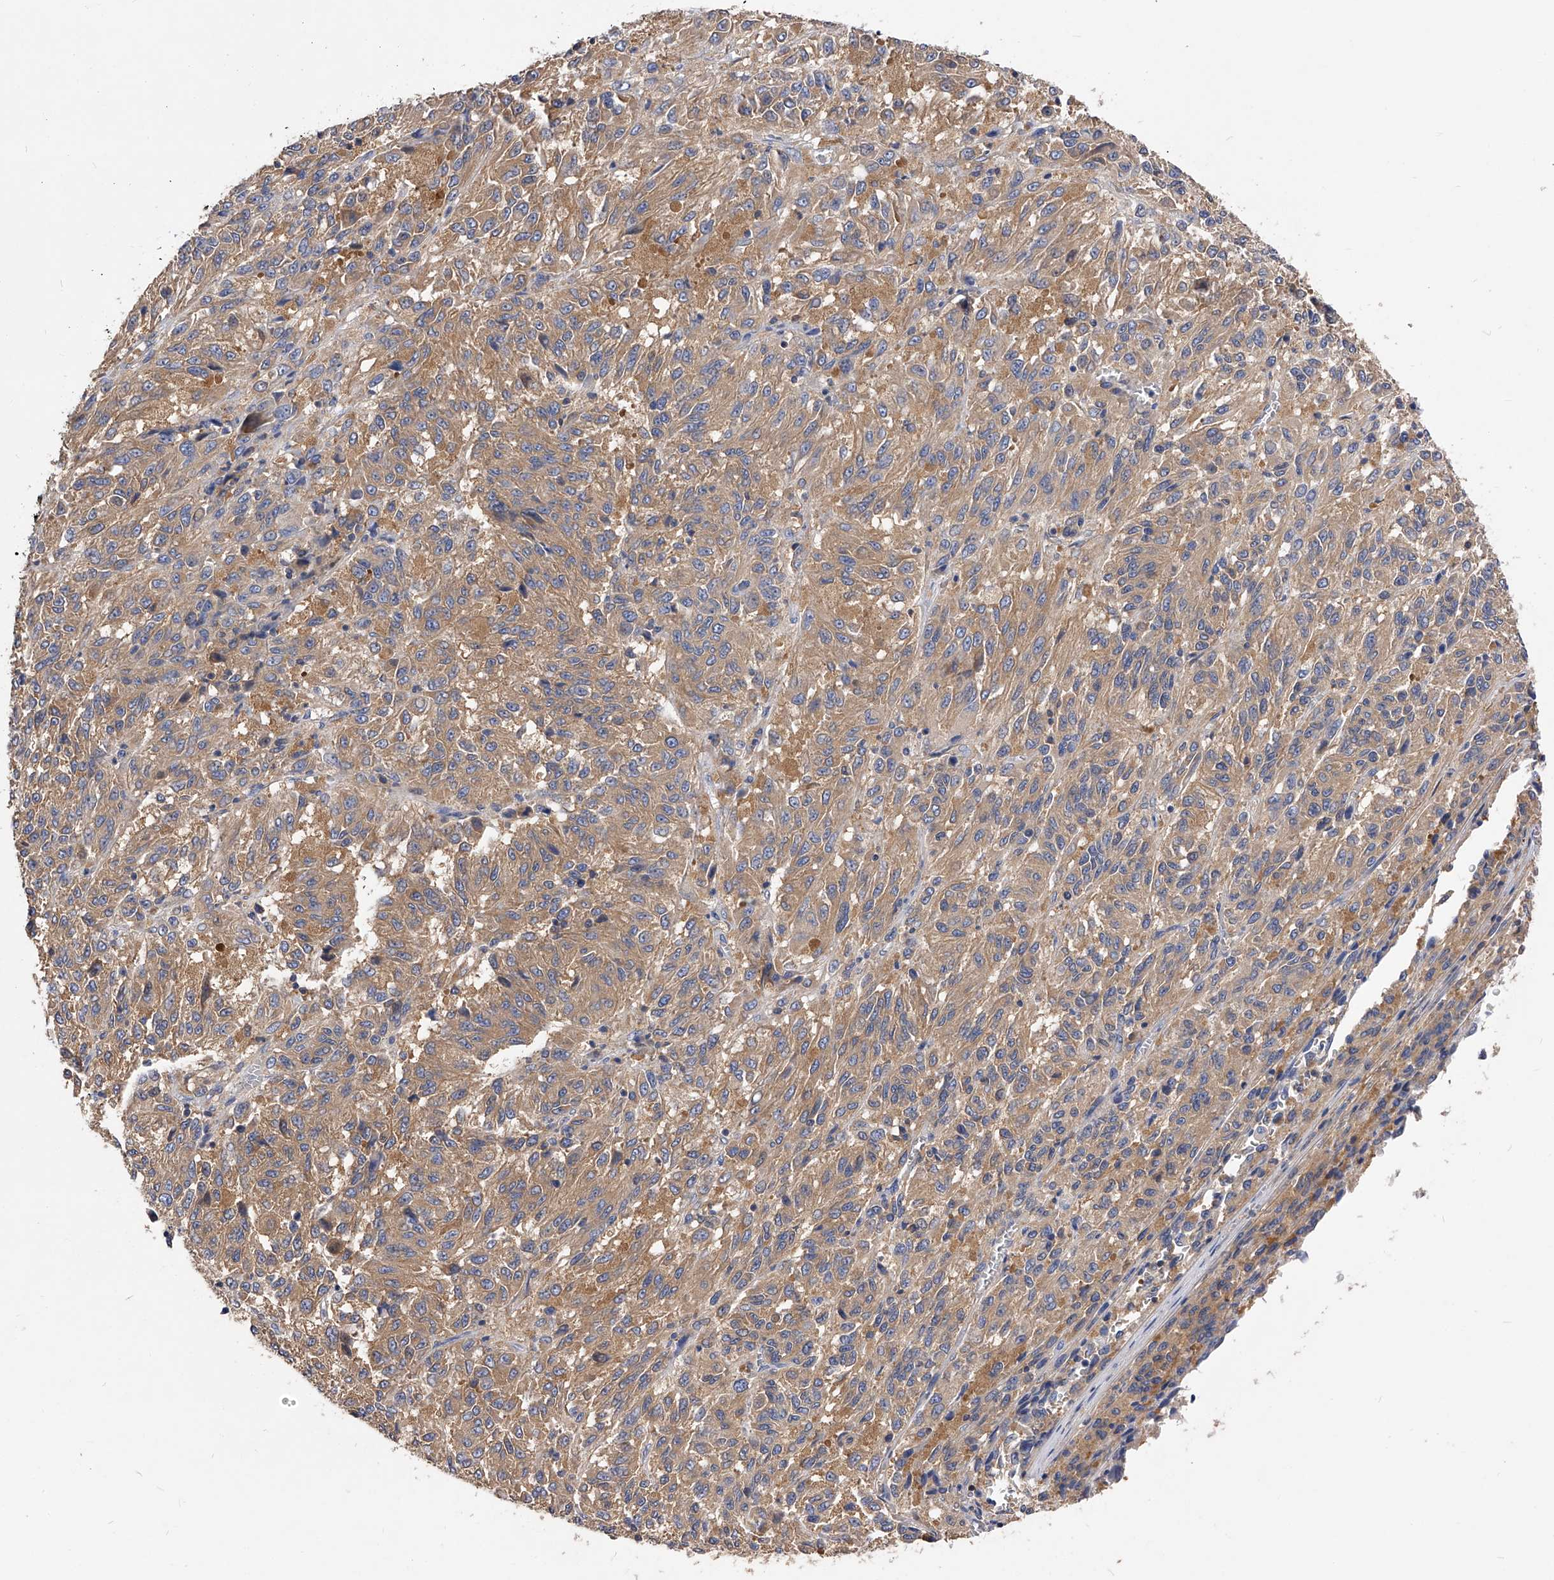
{"staining": {"intensity": "moderate", "quantity": ">75%", "location": "cytoplasmic/membranous"}, "tissue": "melanoma", "cell_type": "Tumor cells", "image_type": "cancer", "snomed": [{"axis": "morphology", "description": "Malignant melanoma, Metastatic site"}, {"axis": "topography", "description": "Lung"}], "caption": "Approximately >75% of tumor cells in melanoma show moderate cytoplasmic/membranous protein expression as visualized by brown immunohistochemical staining.", "gene": "APEH", "patient": {"sex": "male", "age": 64}}